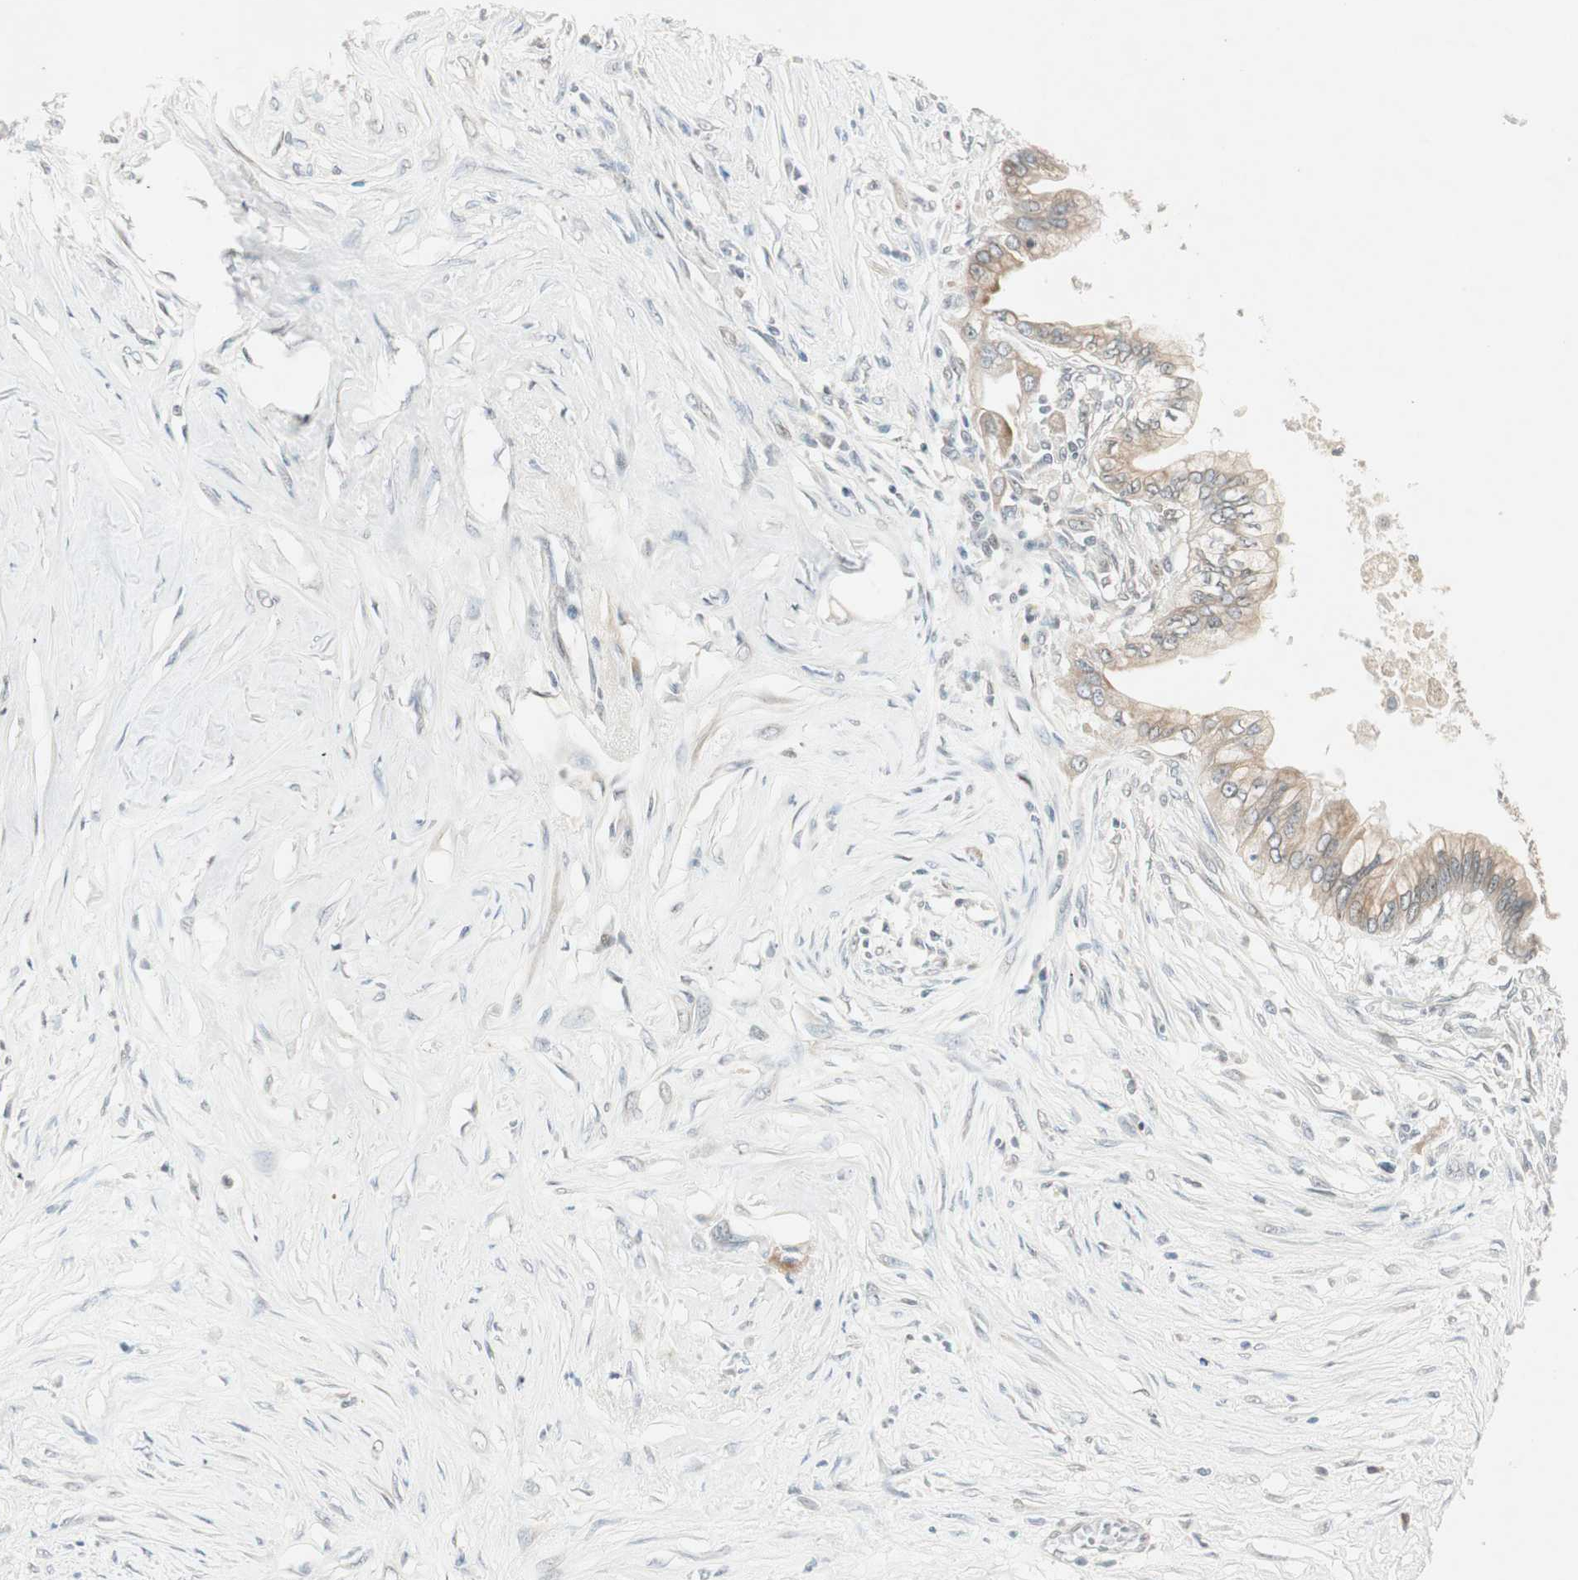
{"staining": {"intensity": "weak", "quantity": "25%-75%", "location": "cytoplasmic/membranous"}, "tissue": "pancreatic cancer", "cell_type": "Tumor cells", "image_type": "cancer", "snomed": [{"axis": "morphology", "description": "Adenocarcinoma, NOS"}, {"axis": "topography", "description": "Pancreas"}], "caption": "Tumor cells show low levels of weak cytoplasmic/membranous expression in approximately 25%-75% of cells in adenocarcinoma (pancreatic). The staining was performed using DAB to visualize the protein expression in brown, while the nuclei were stained in blue with hematoxylin (Magnification: 20x).", "gene": "ACSL5", "patient": {"sex": "male", "age": 59}}